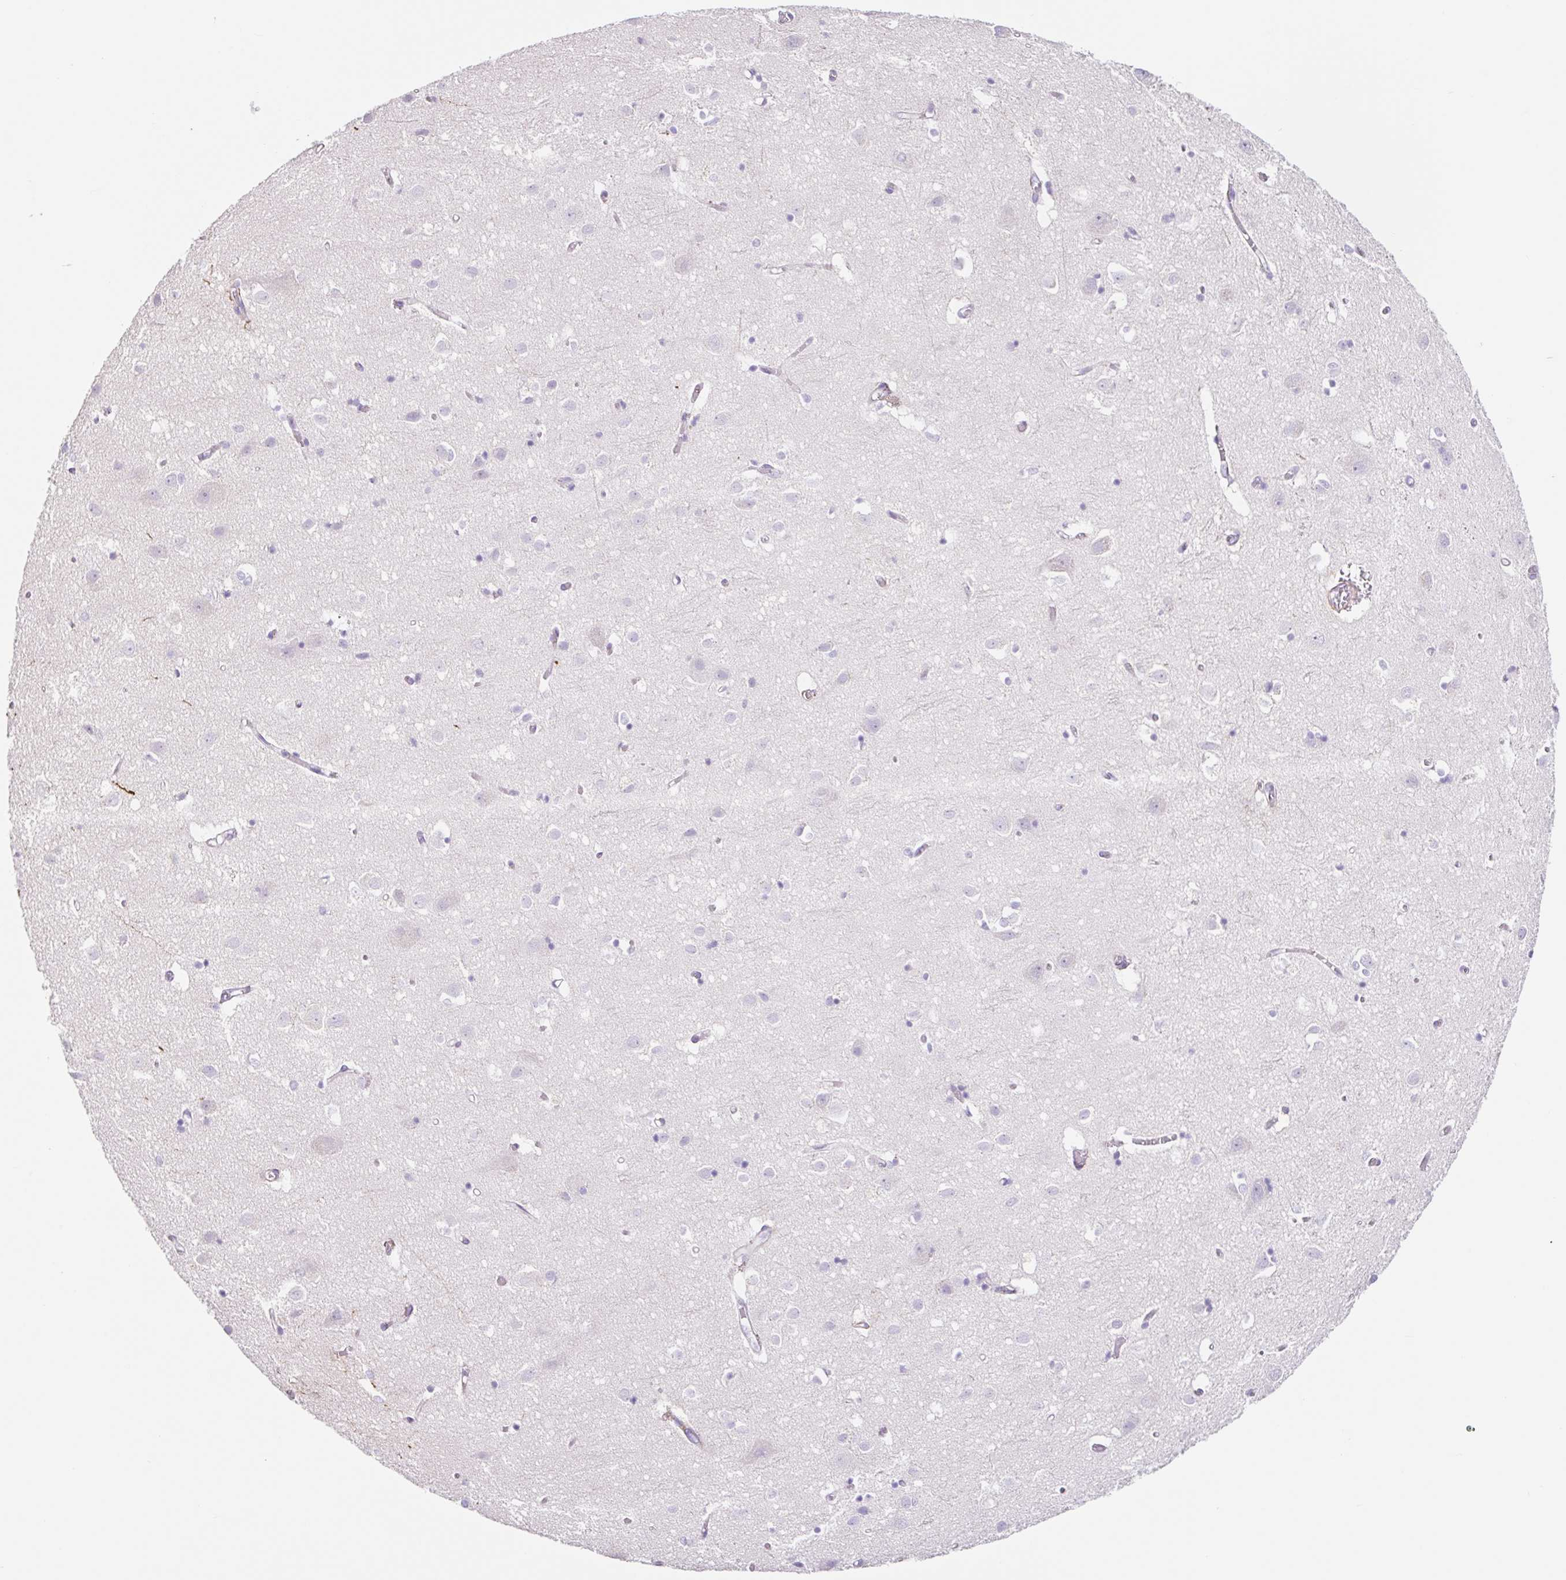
{"staining": {"intensity": "negative", "quantity": "none", "location": "none"}, "tissue": "cerebral cortex", "cell_type": "Endothelial cells", "image_type": "normal", "snomed": [{"axis": "morphology", "description": "Normal tissue, NOS"}, {"axis": "topography", "description": "Cerebral cortex"}], "caption": "IHC histopathology image of unremarkable cerebral cortex: human cerebral cortex stained with DAB demonstrates no significant protein expression in endothelial cells.", "gene": "DCAF17", "patient": {"sex": "male", "age": 70}}